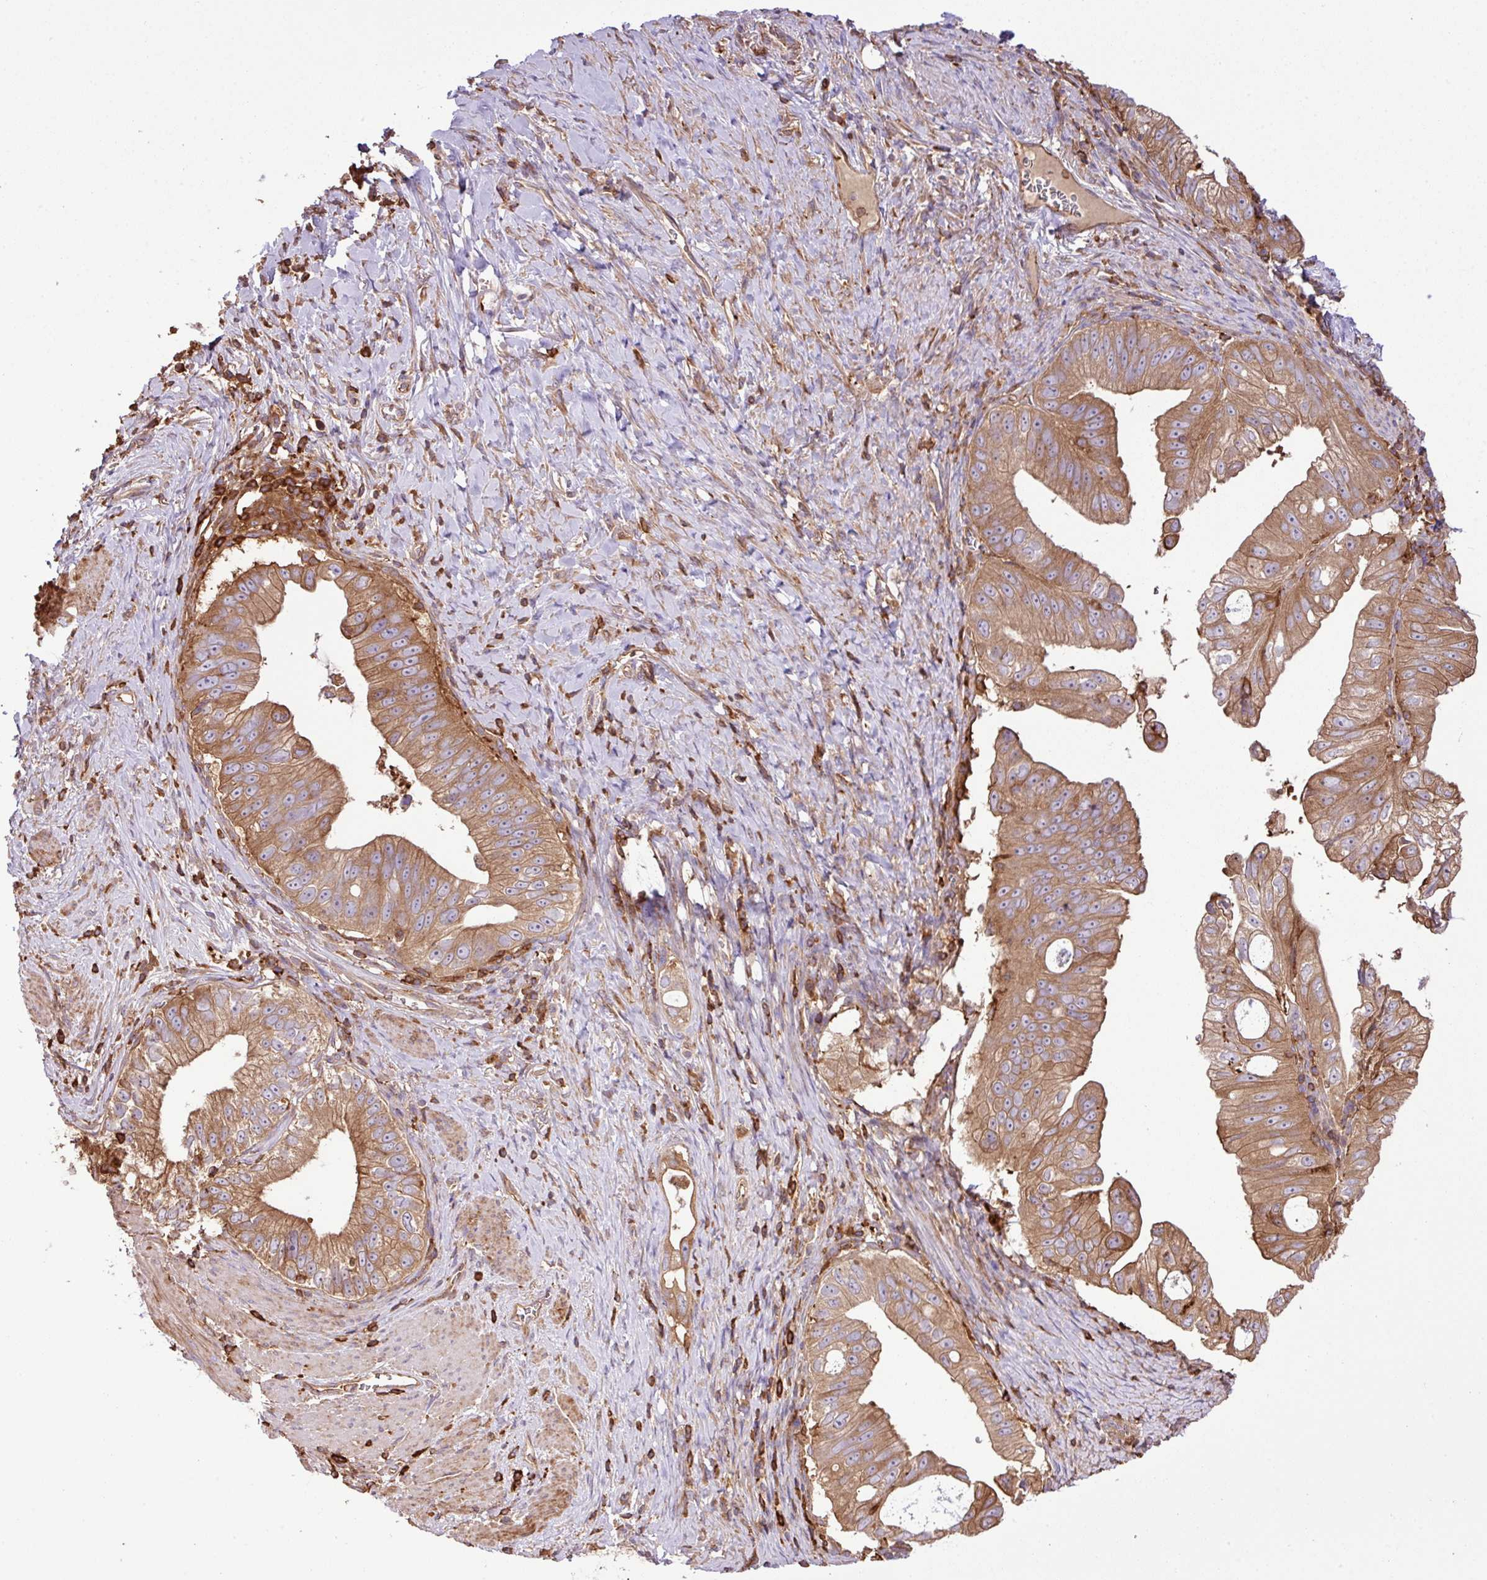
{"staining": {"intensity": "moderate", "quantity": ">75%", "location": "cytoplasmic/membranous"}, "tissue": "pancreatic cancer", "cell_type": "Tumor cells", "image_type": "cancer", "snomed": [{"axis": "morphology", "description": "Adenocarcinoma, NOS"}, {"axis": "topography", "description": "Pancreas"}], "caption": "DAB (3,3'-diaminobenzidine) immunohistochemical staining of human pancreatic cancer (adenocarcinoma) exhibits moderate cytoplasmic/membranous protein positivity in approximately >75% of tumor cells. The staining was performed using DAB, with brown indicating positive protein expression. Nuclei are stained blue with hematoxylin.", "gene": "PGAP6", "patient": {"sex": "male", "age": 70}}